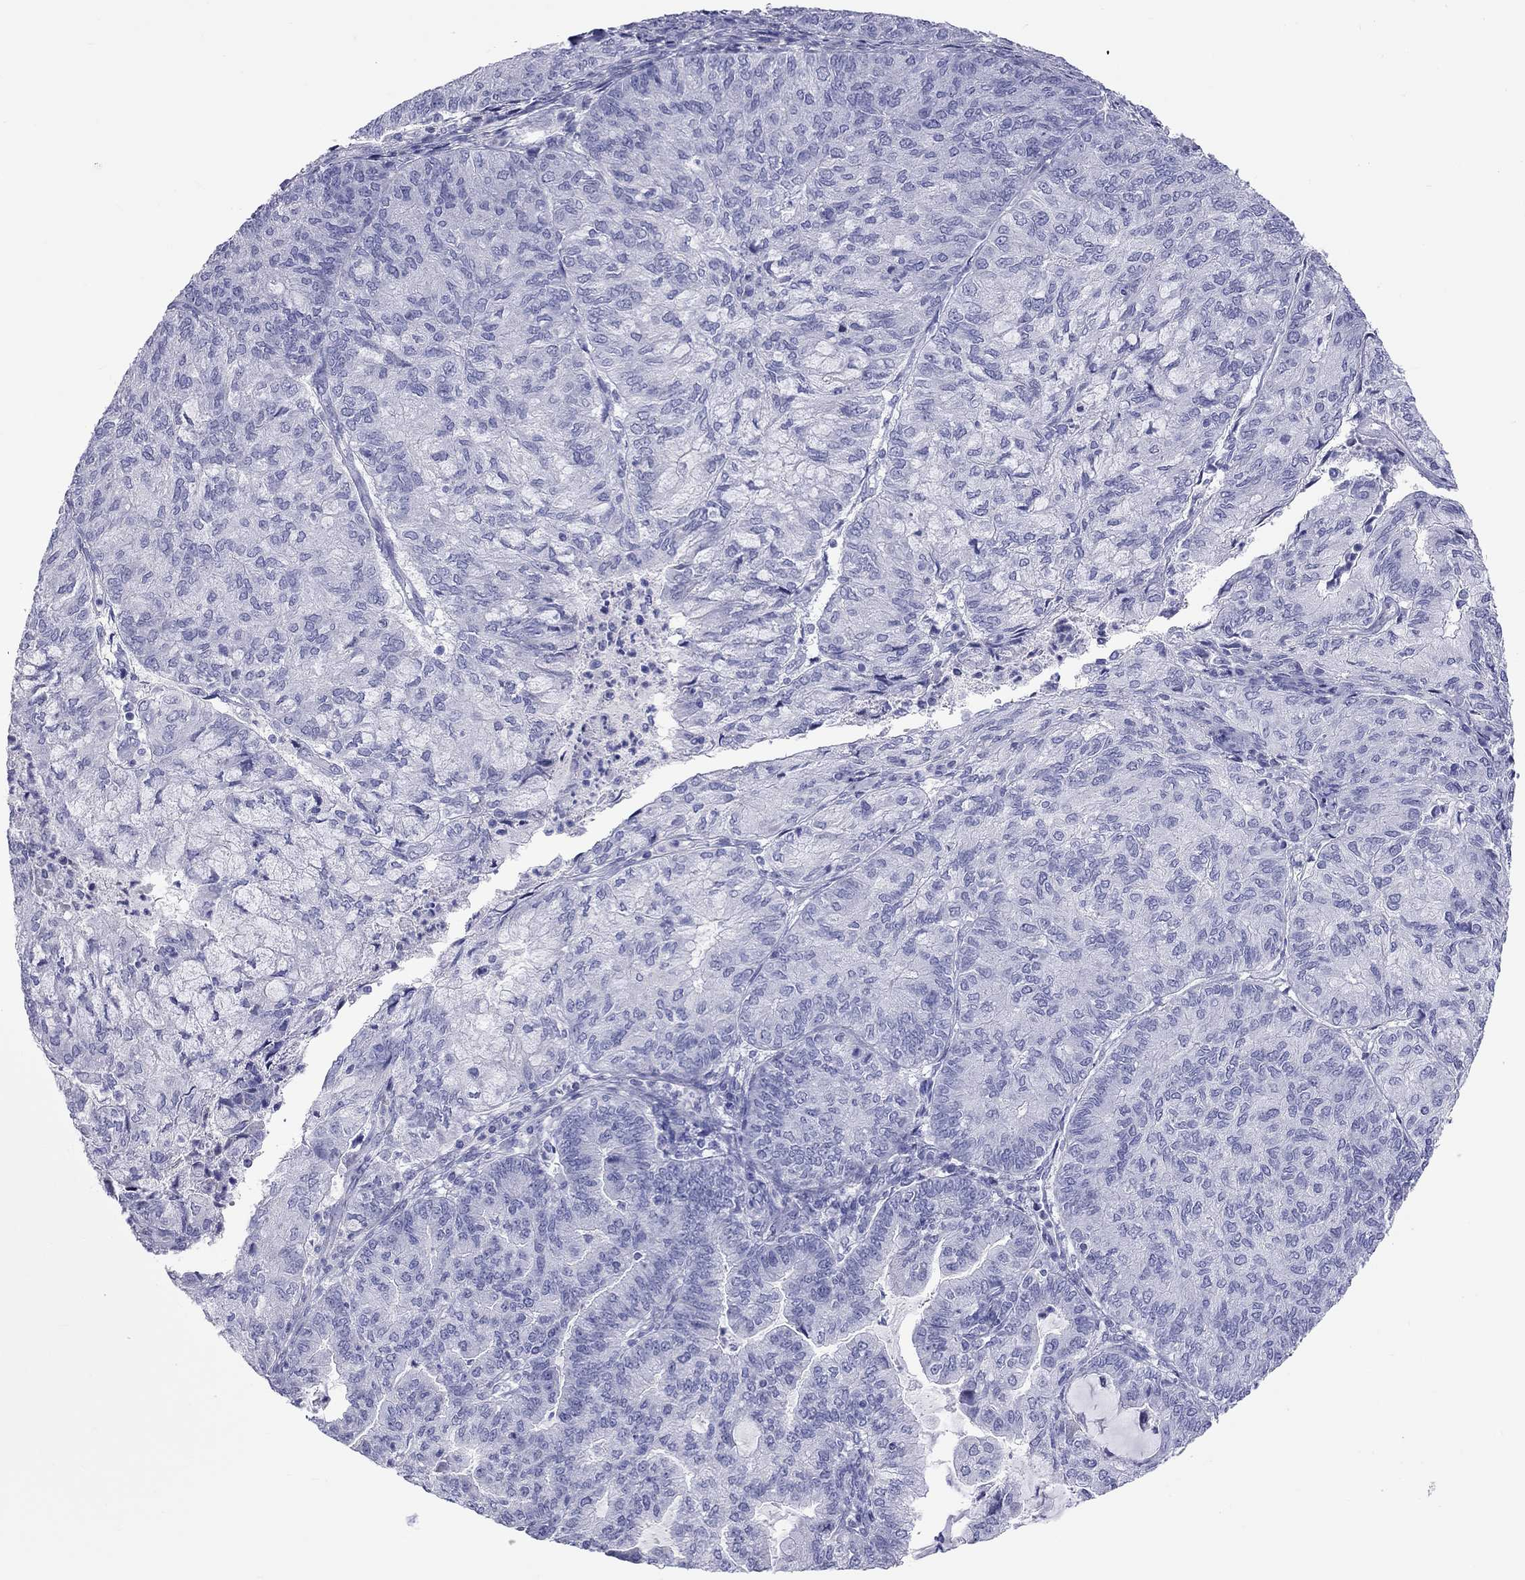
{"staining": {"intensity": "negative", "quantity": "none", "location": "none"}, "tissue": "endometrial cancer", "cell_type": "Tumor cells", "image_type": "cancer", "snomed": [{"axis": "morphology", "description": "Adenocarcinoma, NOS"}, {"axis": "topography", "description": "Endometrium"}], "caption": "This is an immunohistochemistry (IHC) photomicrograph of endometrial cancer. There is no positivity in tumor cells.", "gene": "FSCN3", "patient": {"sex": "female", "age": 82}}